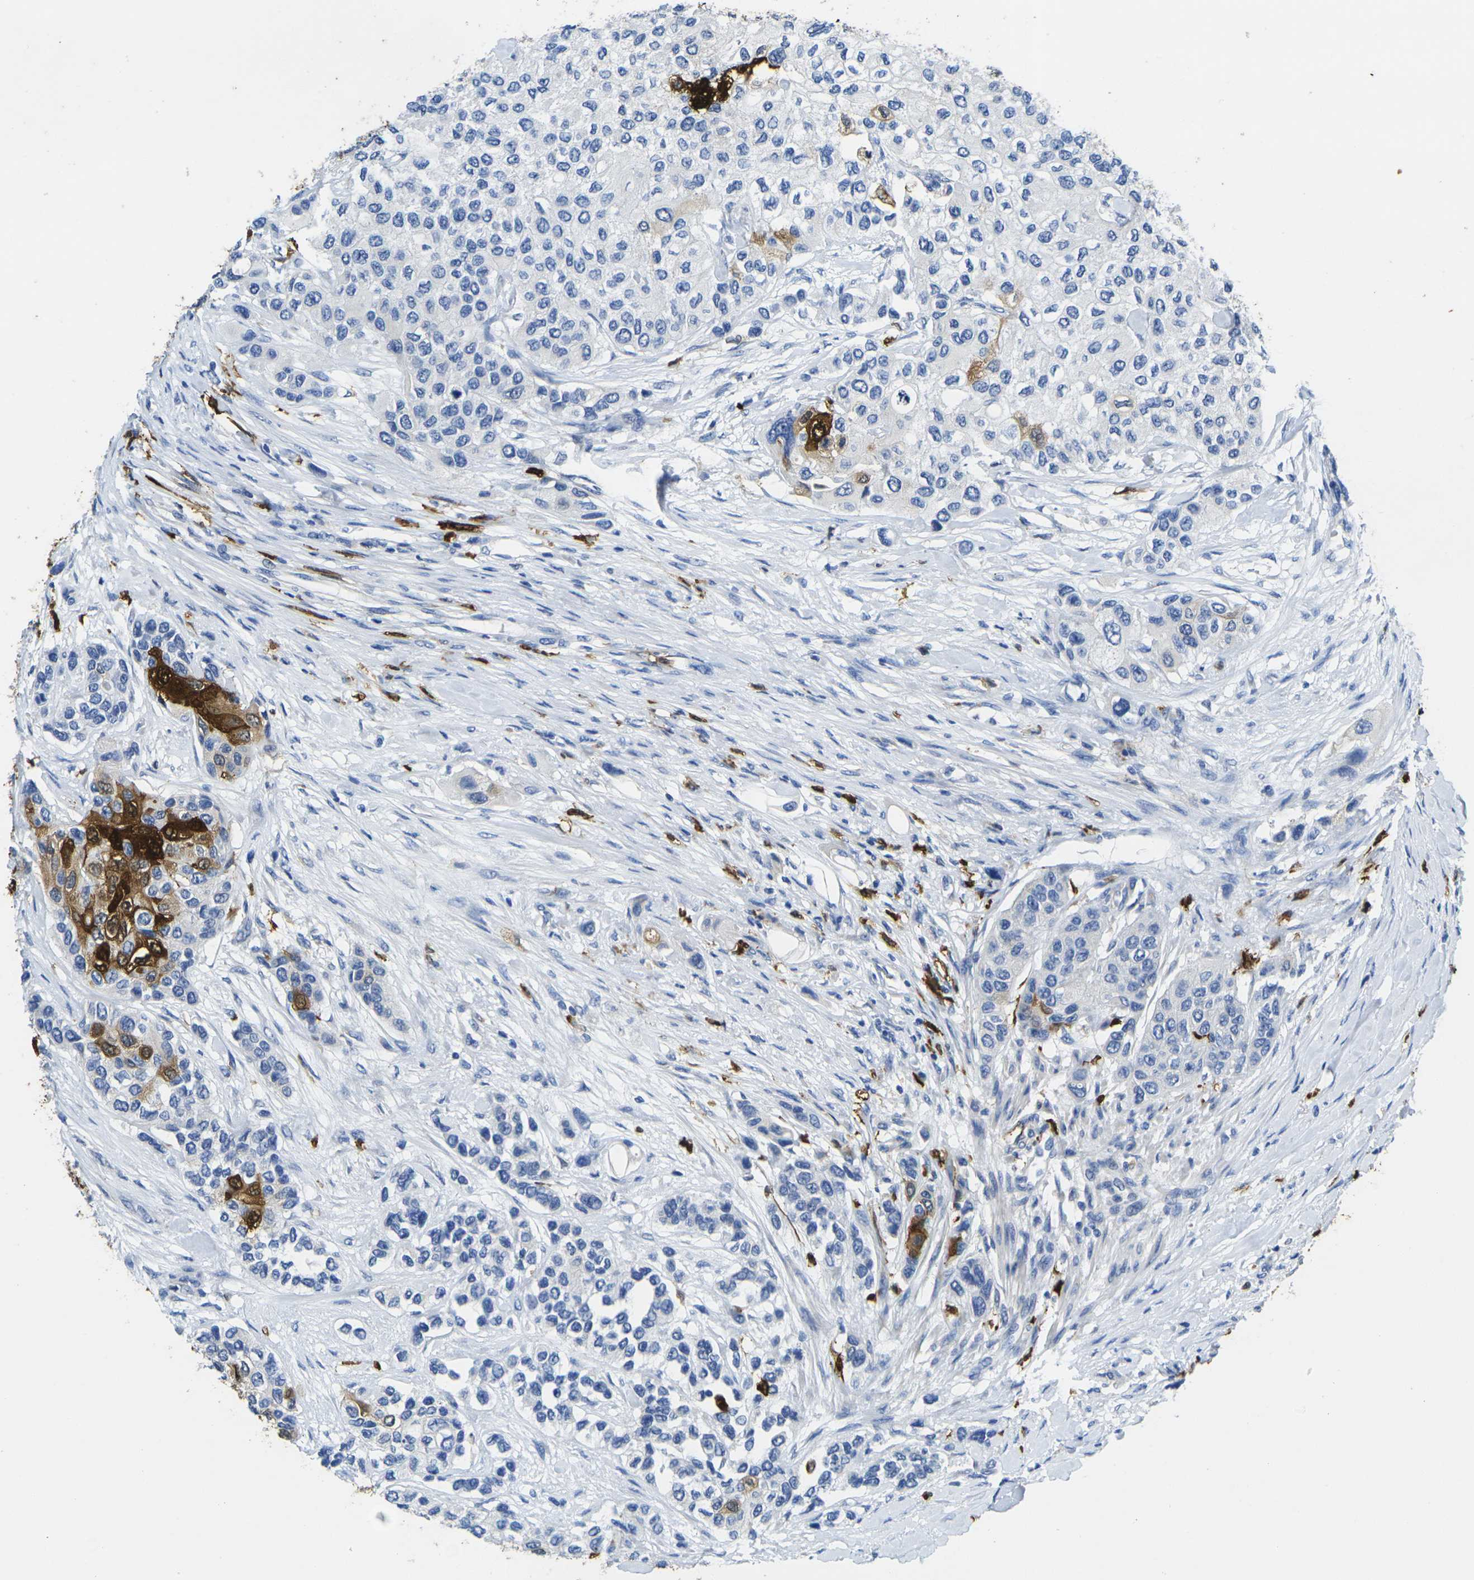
{"staining": {"intensity": "strong", "quantity": "<25%", "location": "cytoplasmic/membranous,nuclear"}, "tissue": "urothelial cancer", "cell_type": "Tumor cells", "image_type": "cancer", "snomed": [{"axis": "morphology", "description": "Urothelial carcinoma, High grade"}, {"axis": "topography", "description": "Urinary bladder"}], "caption": "There is medium levels of strong cytoplasmic/membranous and nuclear positivity in tumor cells of high-grade urothelial carcinoma, as demonstrated by immunohistochemical staining (brown color).", "gene": "S100A9", "patient": {"sex": "female", "age": 56}}